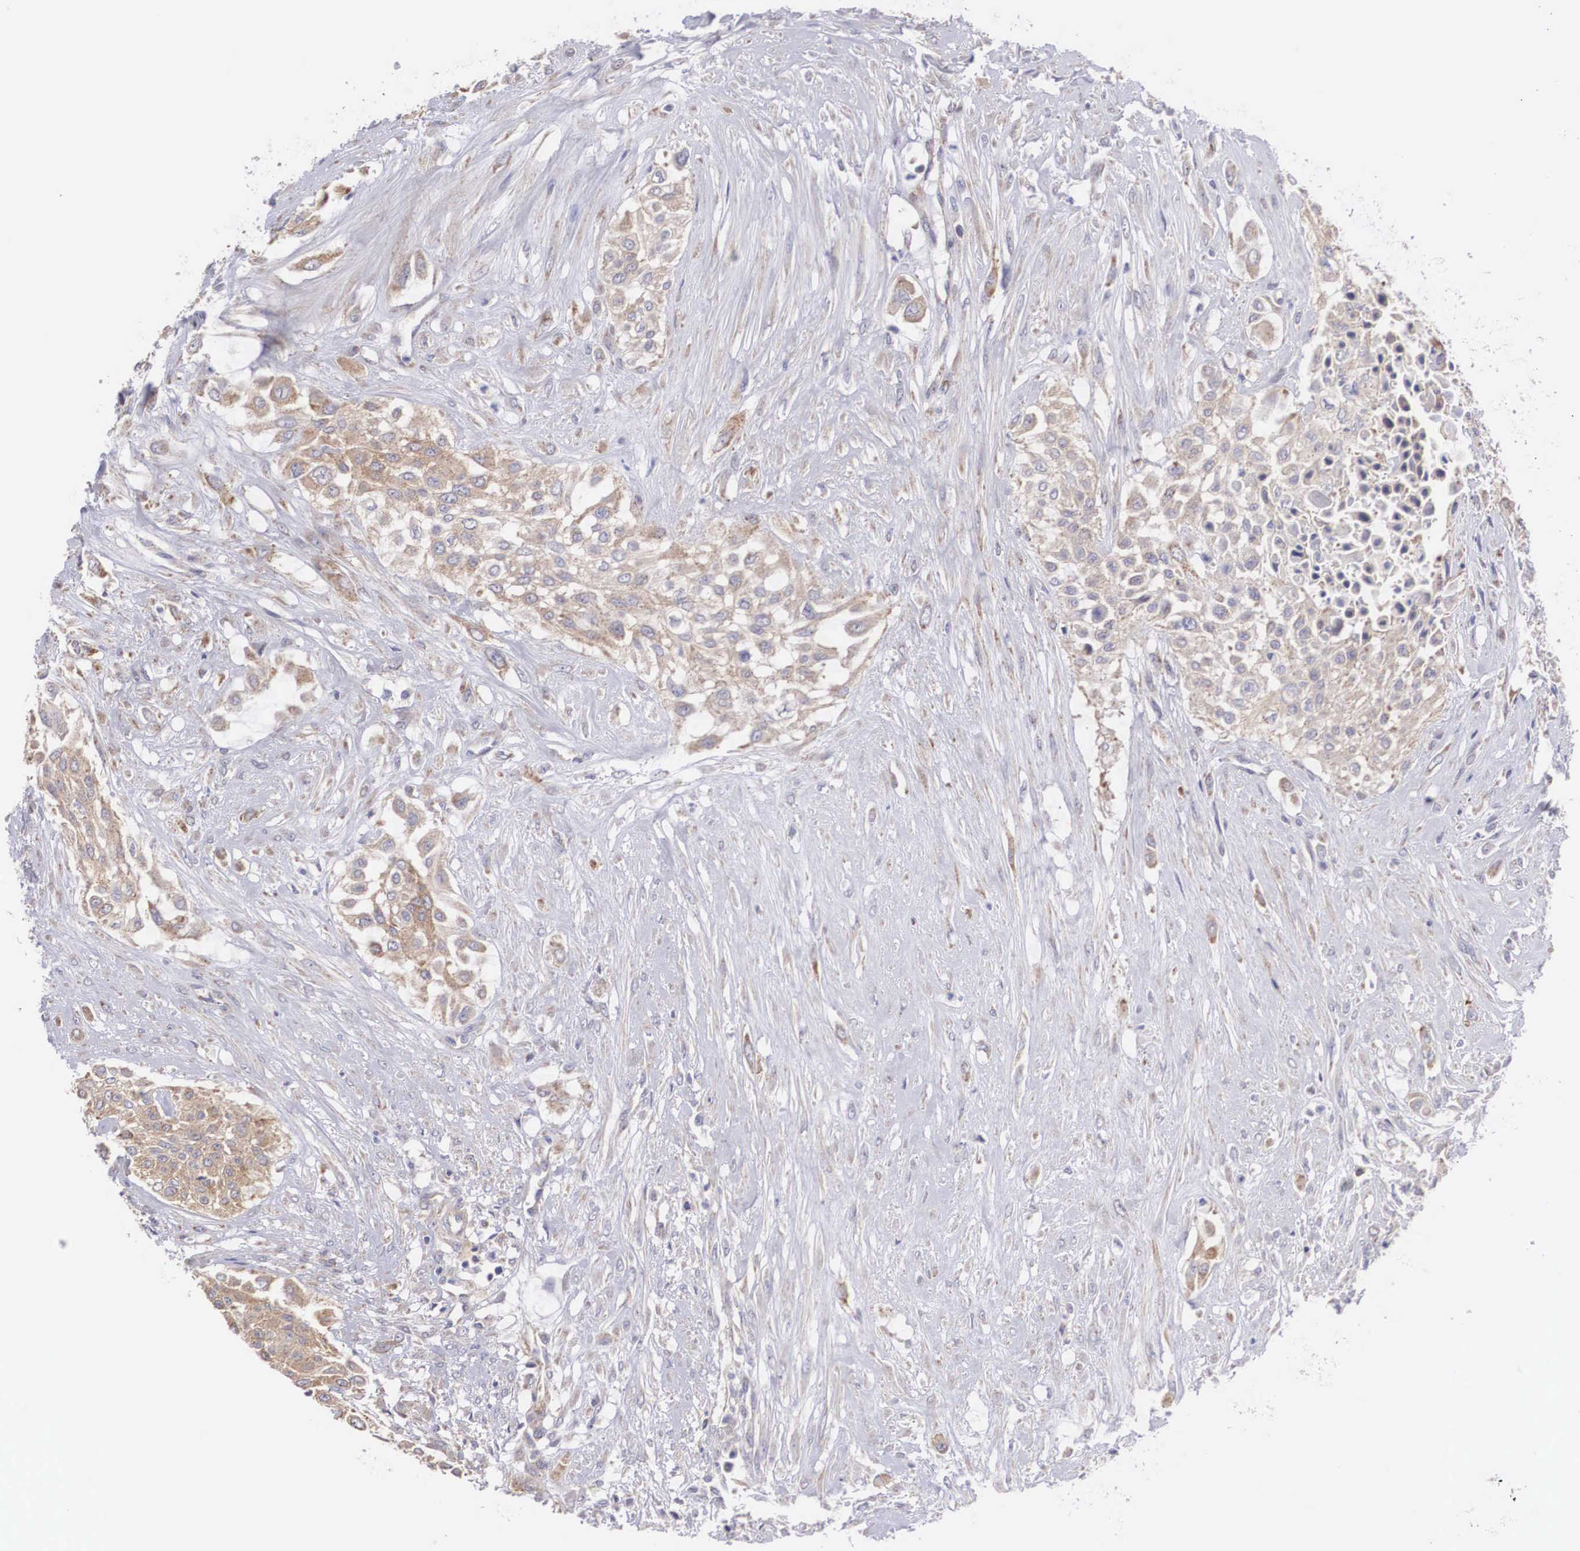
{"staining": {"intensity": "moderate", "quantity": "25%-75%", "location": "cytoplasmic/membranous"}, "tissue": "urothelial cancer", "cell_type": "Tumor cells", "image_type": "cancer", "snomed": [{"axis": "morphology", "description": "Urothelial carcinoma, High grade"}, {"axis": "topography", "description": "Urinary bladder"}], "caption": "Brown immunohistochemical staining in human urothelial carcinoma (high-grade) demonstrates moderate cytoplasmic/membranous positivity in about 25%-75% of tumor cells. (Brightfield microscopy of DAB IHC at high magnification).", "gene": "TXLNG", "patient": {"sex": "male", "age": 57}}